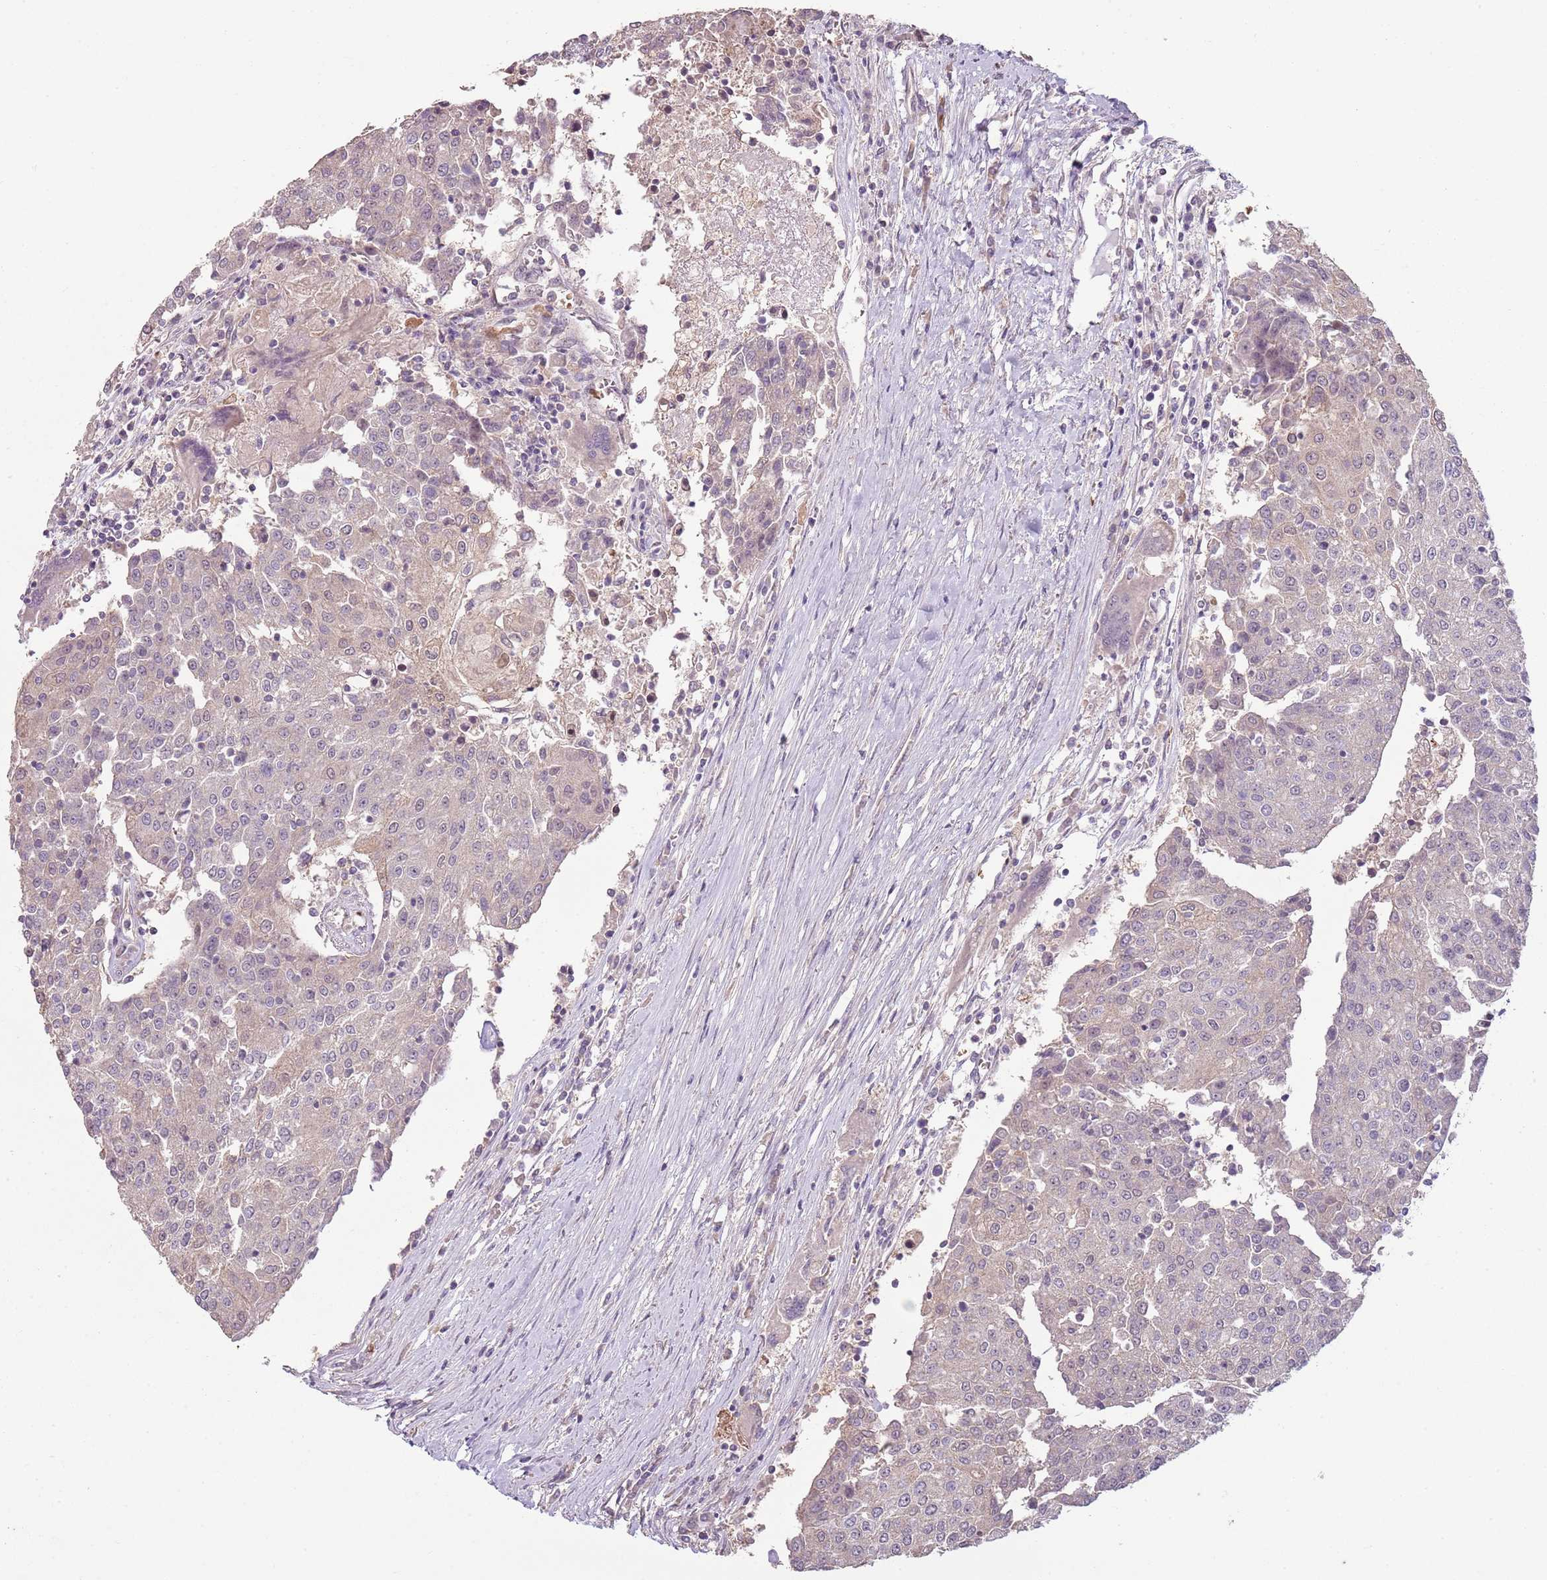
{"staining": {"intensity": "negative", "quantity": "none", "location": "none"}, "tissue": "urothelial cancer", "cell_type": "Tumor cells", "image_type": "cancer", "snomed": [{"axis": "morphology", "description": "Urothelial carcinoma, High grade"}, {"axis": "topography", "description": "Urinary bladder"}], "caption": "This micrograph is of high-grade urothelial carcinoma stained with immunohistochemistry to label a protein in brown with the nuclei are counter-stained blue. There is no expression in tumor cells.", "gene": "TEKT4", "patient": {"sex": "female", "age": 85}}